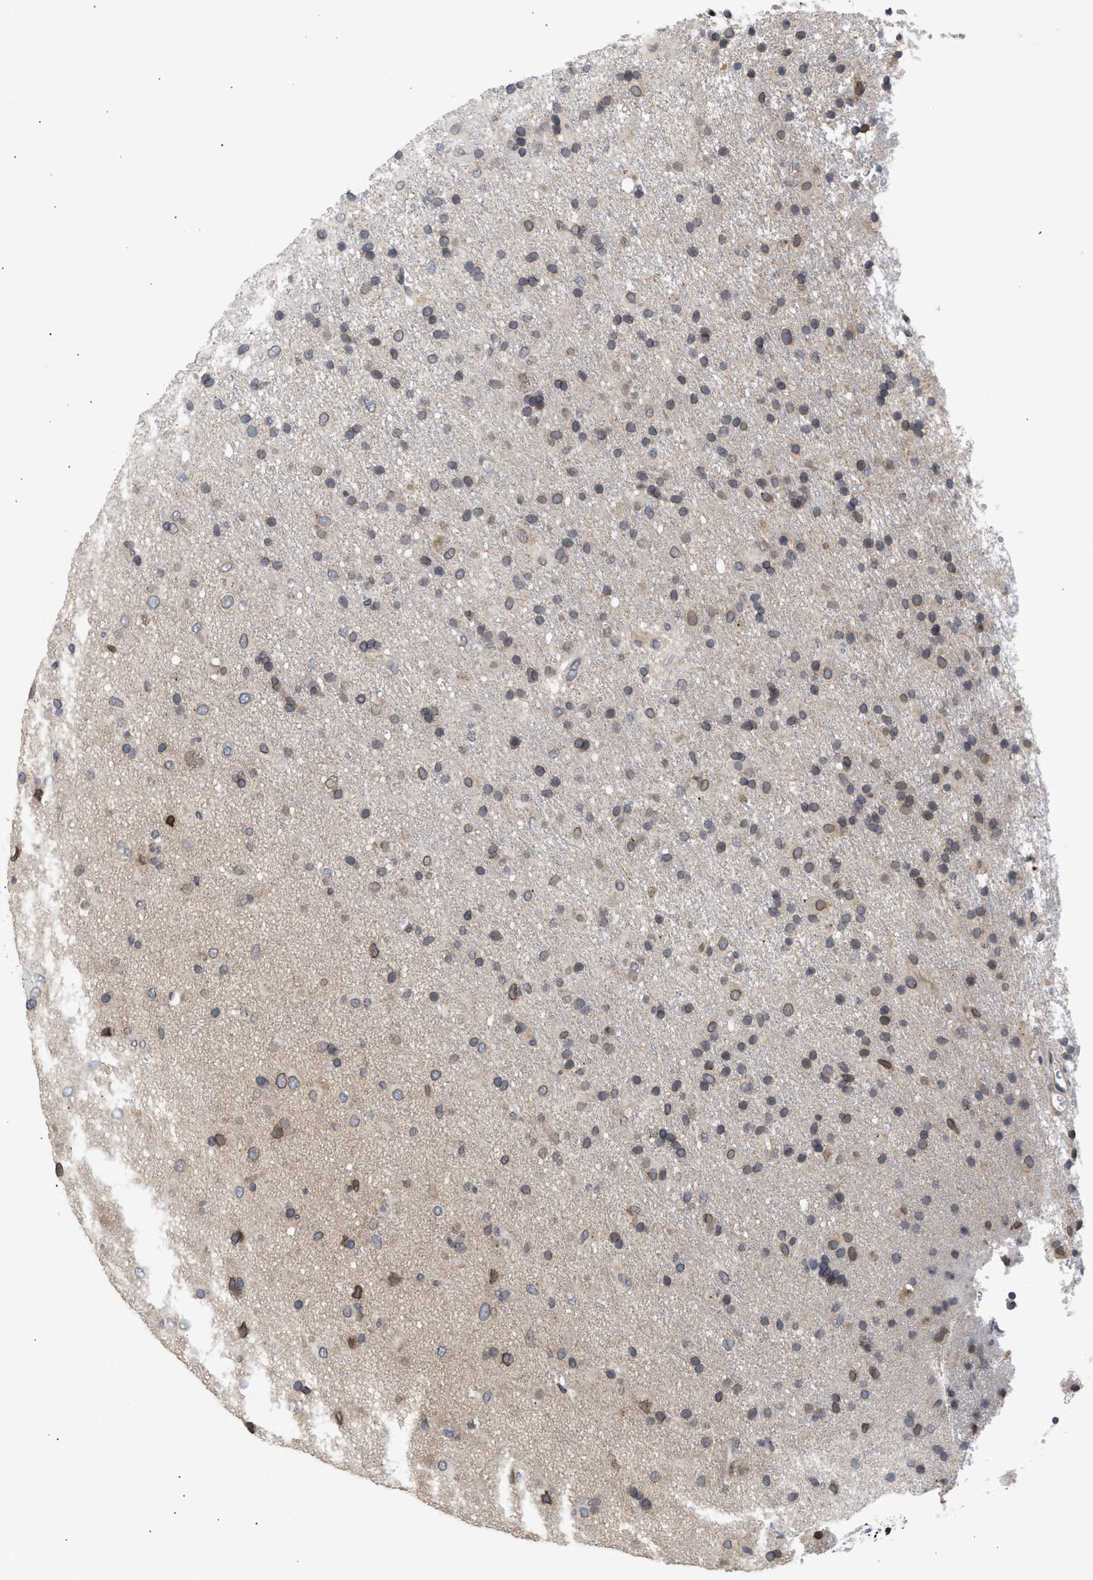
{"staining": {"intensity": "moderate", "quantity": "25%-75%", "location": "cytoplasmic/membranous,nuclear"}, "tissue": "glioma", "cell_type": "Tumor cells", "image_type": "cancer", "snomed": [{"axis": "morphology", "description": "Glioma, malignant, Low grade"}, {"axis": "topography", "description": "Brain"}], "caption": "Immunohistochemical staining of low-grade glioma (malignant) shows medium levels of moderate cytoplasmic/membranous and nuclear staining in approximately 25%-75% of tumor cells. Immunohistochemistry stains the protein of interest in brown and the nuclei are stained blue.", "gene": "NUP62", "patient": {"sex": "male", "age": 65}}